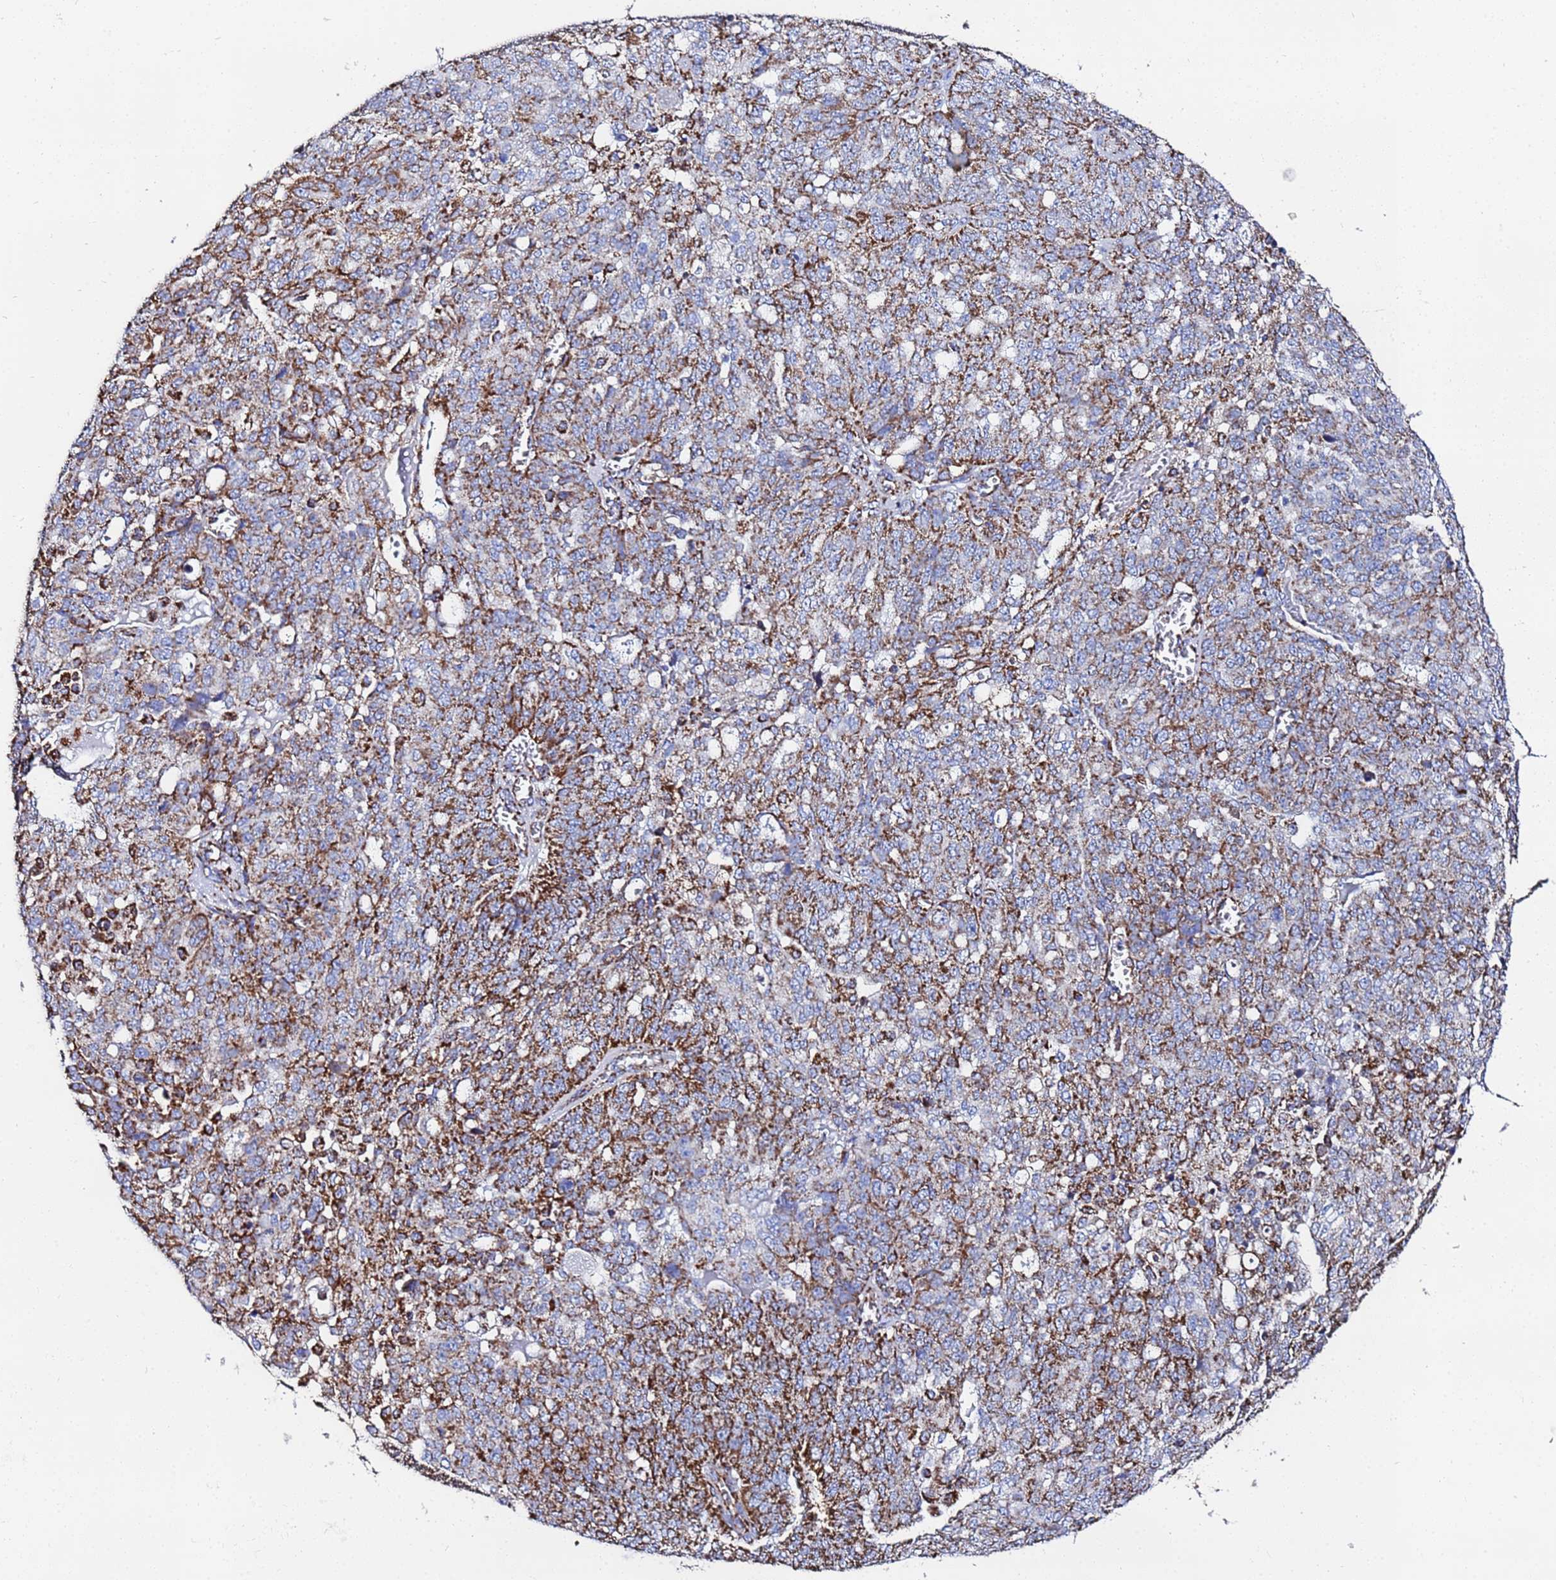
{"staining": {"intensity": "strong", "quantity": "25%-75%", "location": "cytoplasmic/membranous"}, "tissue": "ovarian cancer", "cell_type": "Tumor cells", "image_type": "cancer", "snomed": [{"axis": "morphology", "description": "Cystadenocarcinoma, serous, NOS"}, {"axis": "topography", "description": "Soft tissue"}, {"axis": "topography", "description": "Ovary"}], "caption": "Serous cystadenocarcinoma (ovarian) was stained to show a protein in brown. There is high levels of strong cytoplasmic/membranous staining in about 25%-75% of tumor cells.", "gene": "GLUD1", "patient": {"sex": "female", "age": 57}}